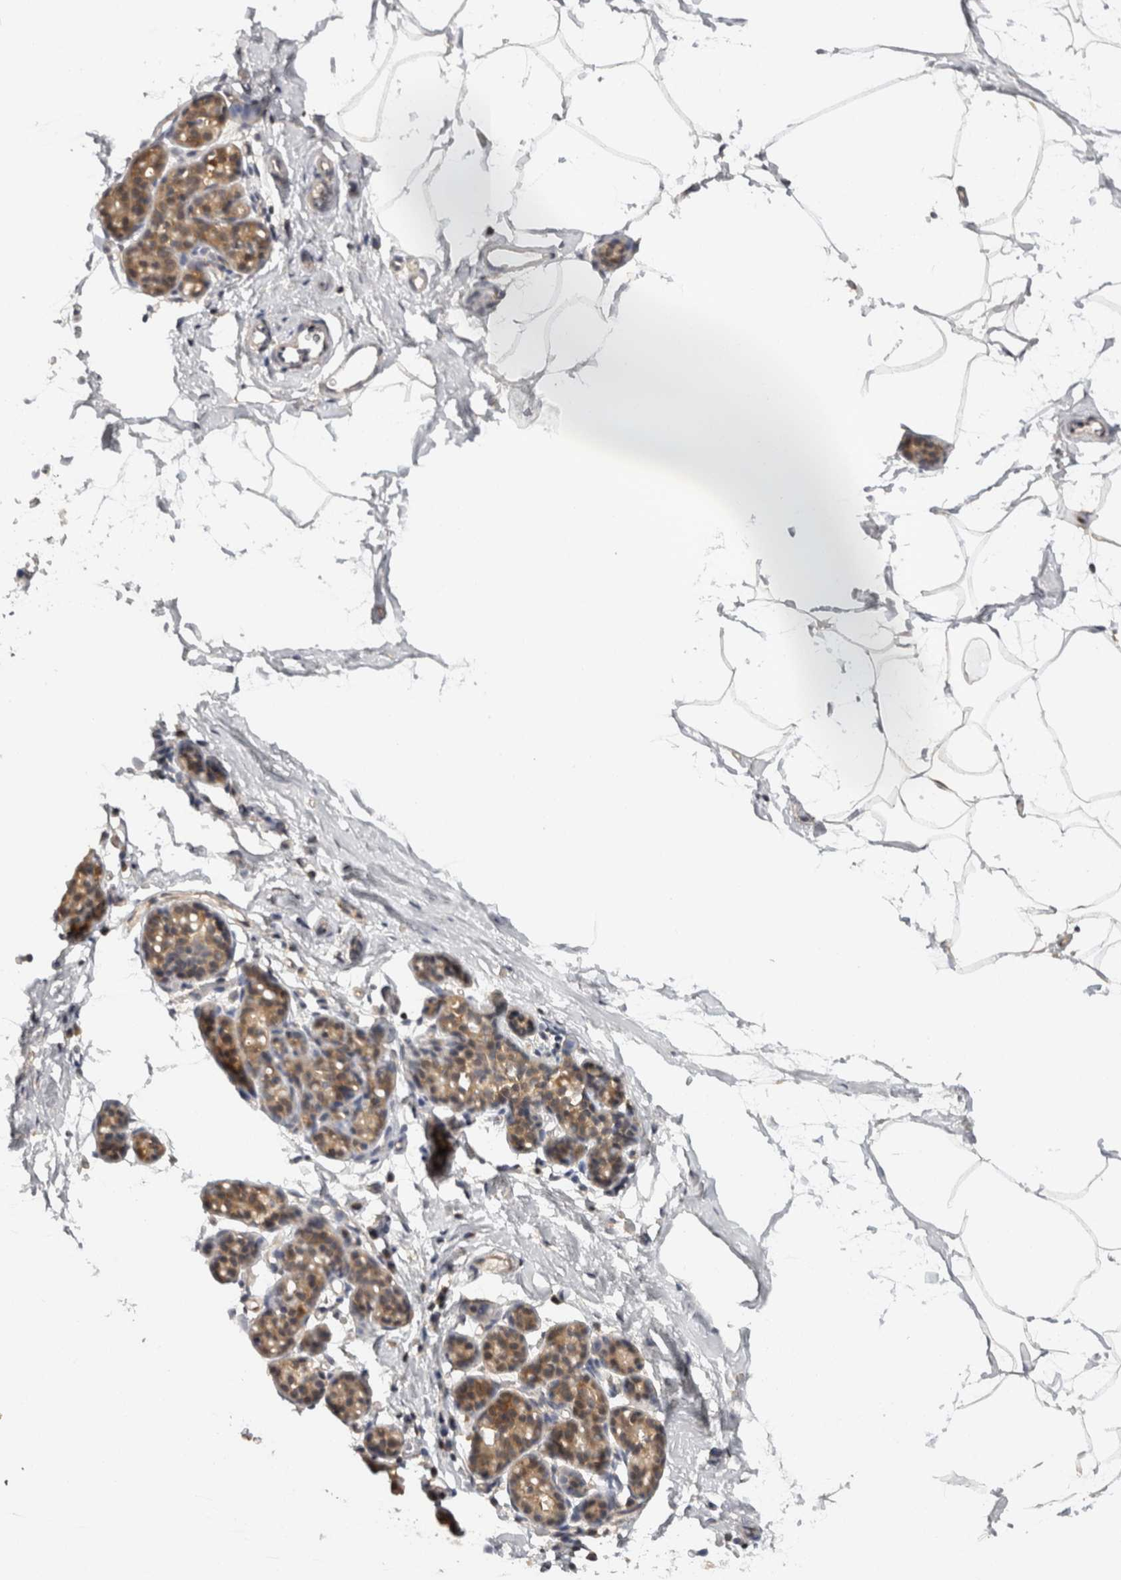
{"staining": {"intensity": "negative", "quantity": "none", "location": "none"}, "tissue": "breast", "cell_type": "Adipocytes", "image_type": "normal", "snomed": [{"axis": "morphology", "description": "Normal tissue, NOS"}, {"axis": "topography", "description": "Breast"}], "caption": "IHC of unremarkable human breast reveals no expression in adipocytes. (Brightfield microscopy of DAB (3,3'-diaminobenzidine) IHC at high magnification).", "gene": "ACAT2", "patient": {"sex": "female", "age": 62}}